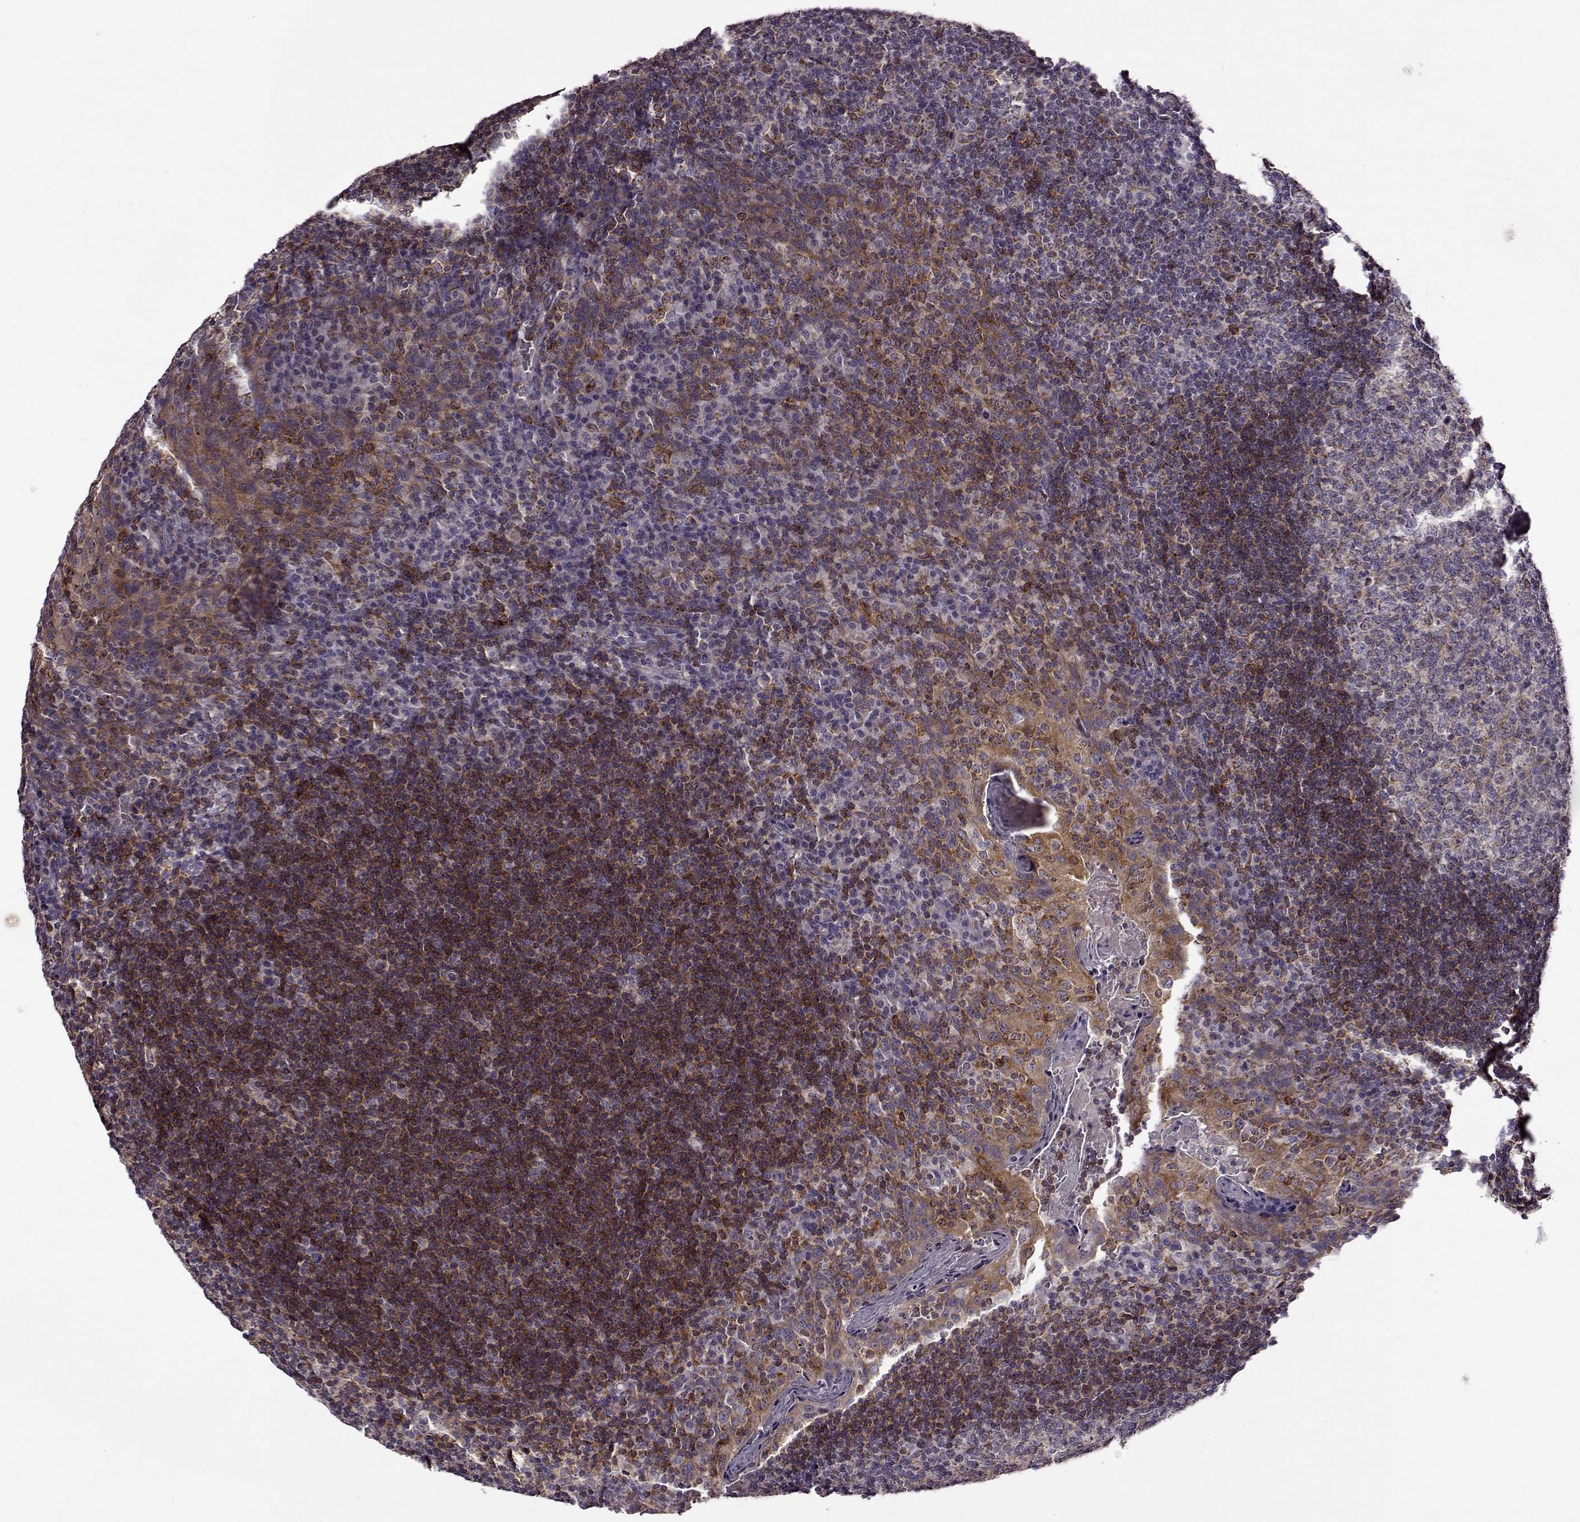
{"staining": {"intensity": "moderate", "quantity": ">75%", "location": "cytoplasmic/membranous"}, "tissue": "tonsil", "cell_type": "Germinal center cells", "image_type": "normal", "snomed": [{"axis": "morphology", "description": "Normal tissue, NOS"}, {"axis": "topography", "description": "Tonsil"}], "caption": "Immunohistochemistry of normal tonsil exhibits medium levels of moderate cytoplasmic/membranous expression in about >75% of germinal center cells. Using DAB (brown) and hematoxylin (blue) stains, captured at high magnification using brightfield microscopy.", "gene": "MTSS1", "patient": {"sex": "male", "age": 17}}